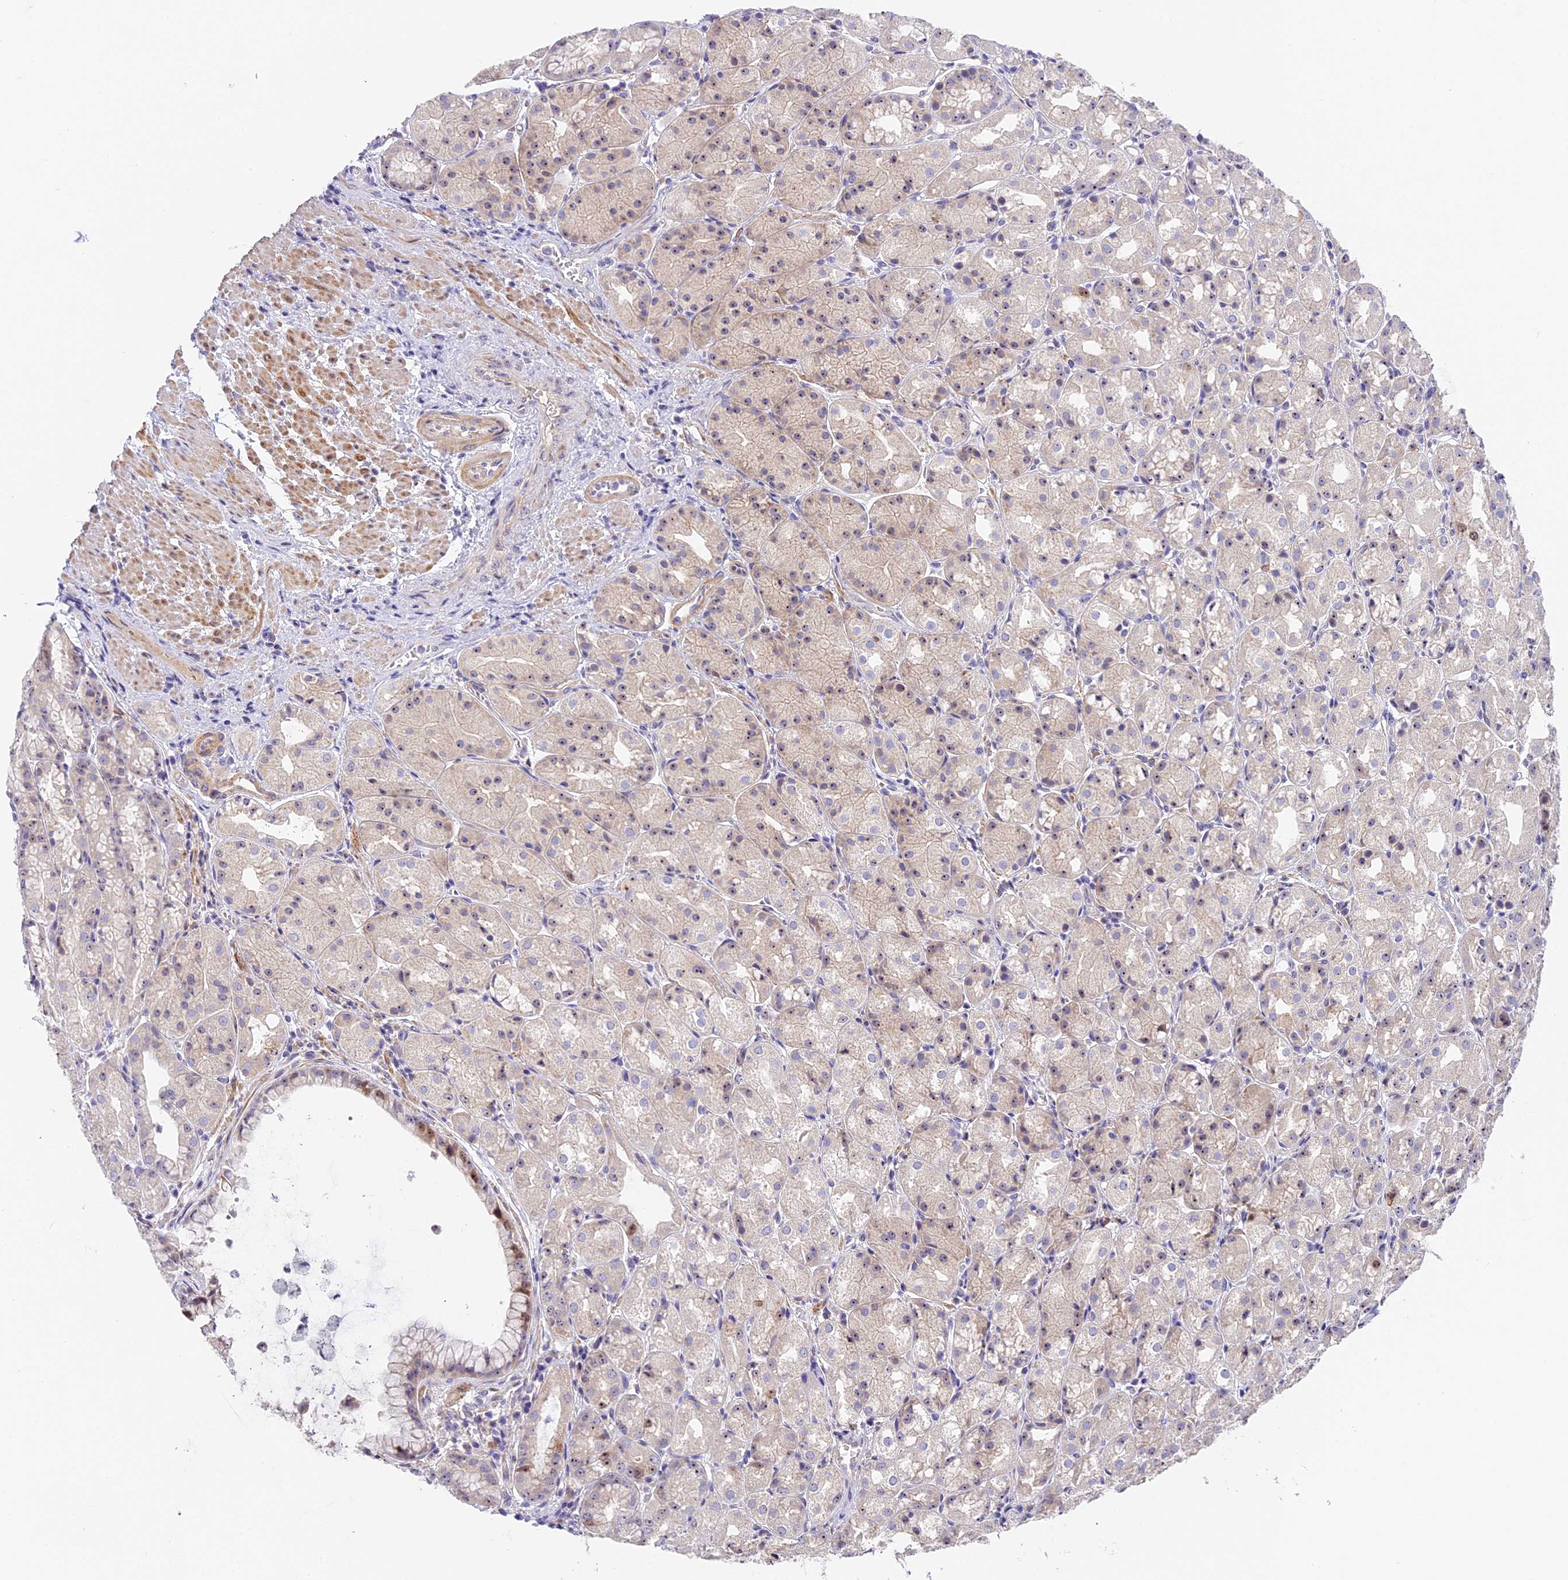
{"staining": {"intensity": "moderate", "quantity": "<25%", "location": "cytoplasmic/membranous,nuclear"}, "tissue": "stomach", "cell_type": "Glandular cells", "image_type": "normal", "snomed": [{"axis": "morphology", "description": "Normal tissue, NOS"}, {"axis": "topography", "description": "Stomach, upper"}], "caption": "Immunohistochemistry (IHC) of normal human stomach displays low levels of moderate cytoplasmic/membranous,nuclear staining in approximately <25% of glandular cells.", "gene": "RAD51", "patient": {"sex": "male", "age": 72}}